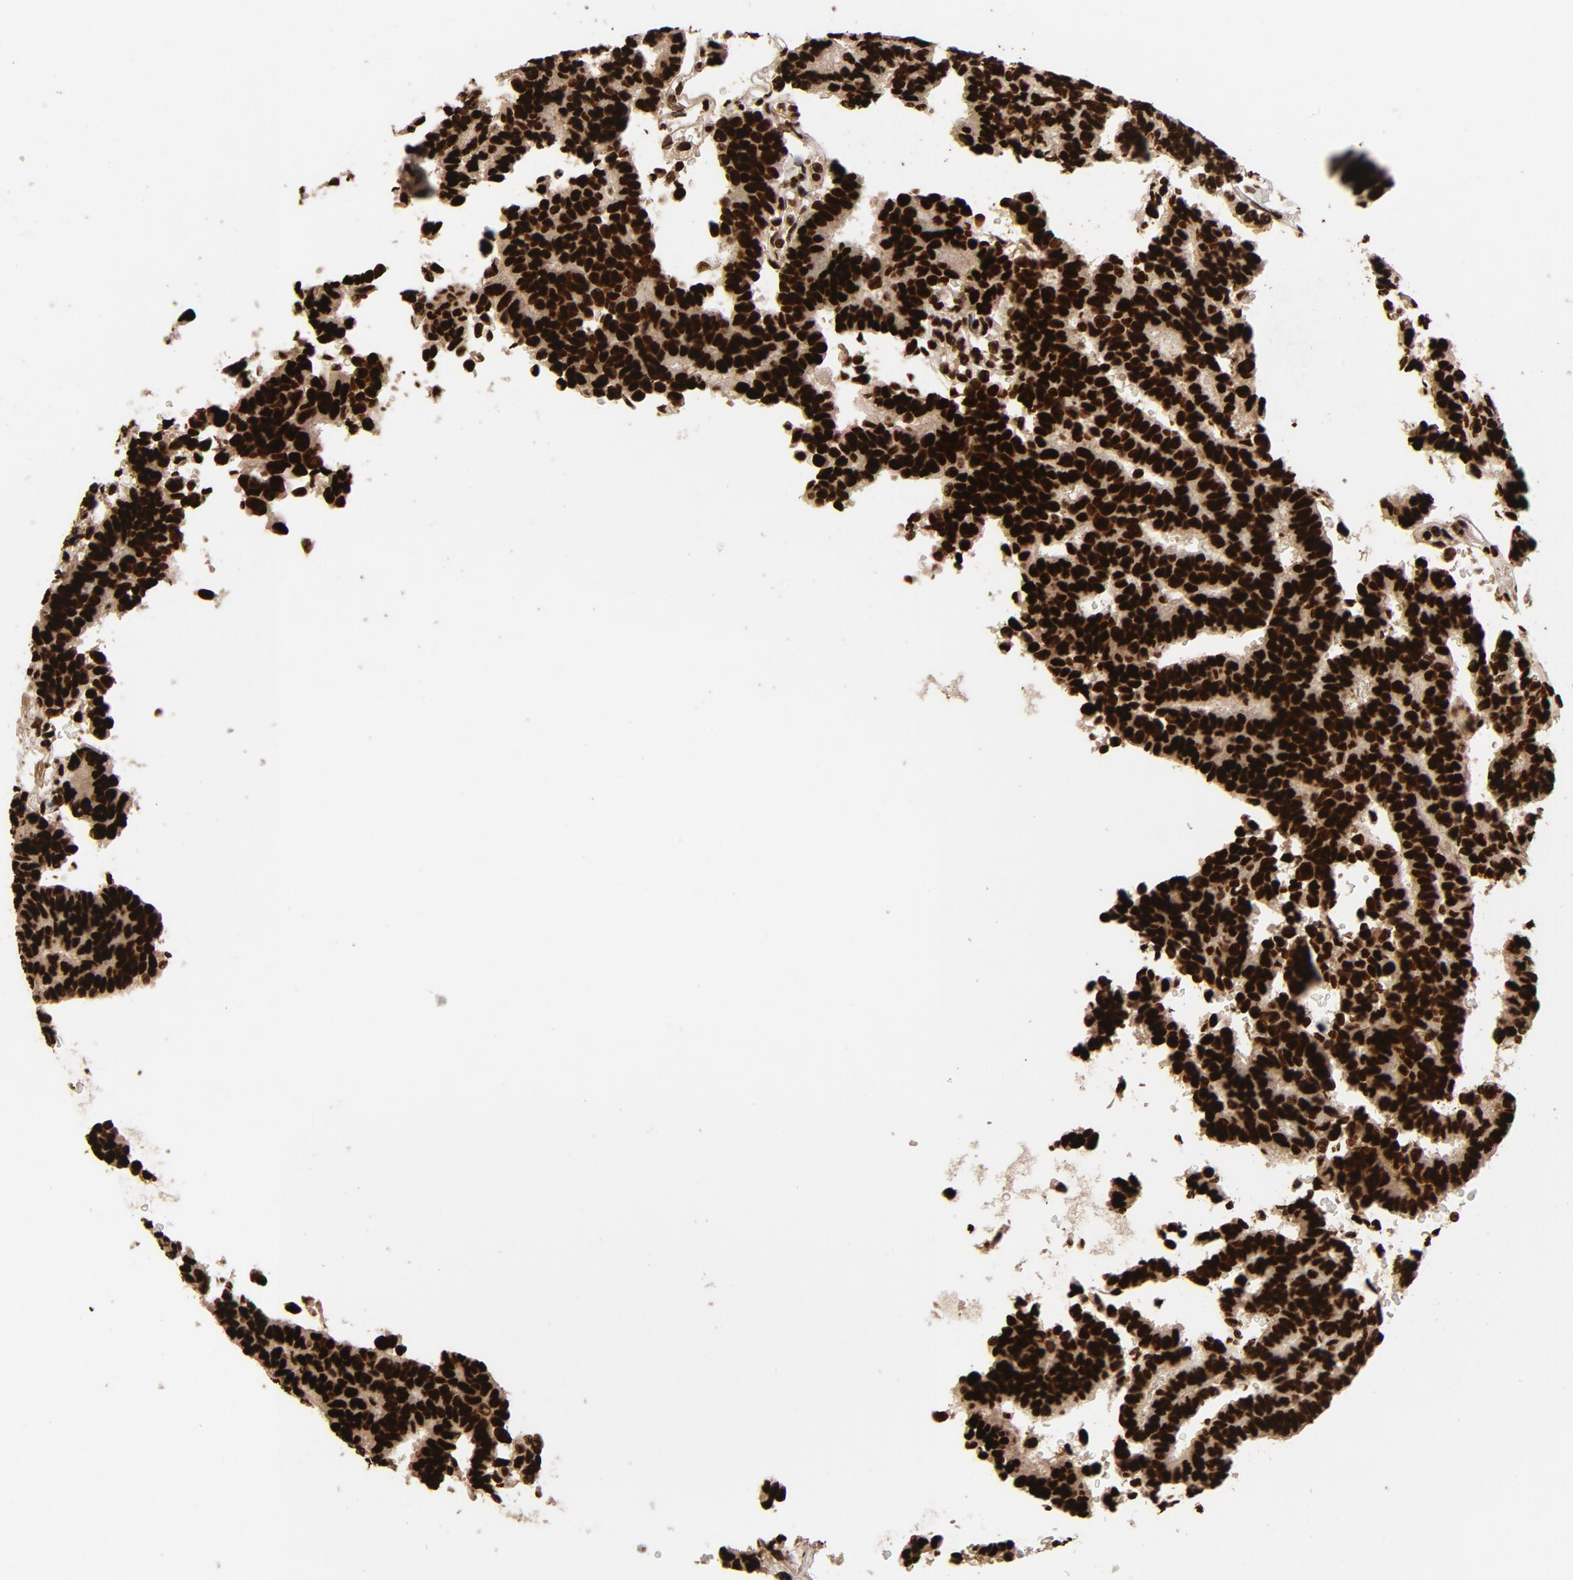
{"staining": {"intensity": "strong", "quantity": ">75%", "location": "nuclear"}, "tissue": "thyroid cancer", "cell_type": "Tumor cells", "image_type": "cancer", "snomed": [{"axis": "morphology", "description": "Papillary adenocarcinoma, NOS"}, {"axis": "topography", "description": "Thyroid gland"}], "caption": "The photomicrograph displays immunohistochemical staining of thyroid cancer. There is strong nuclear expression is present in about >75% of tumor cells.", "gene": "TP53BP1", "patient": {"sex": "female", "age": 35}}